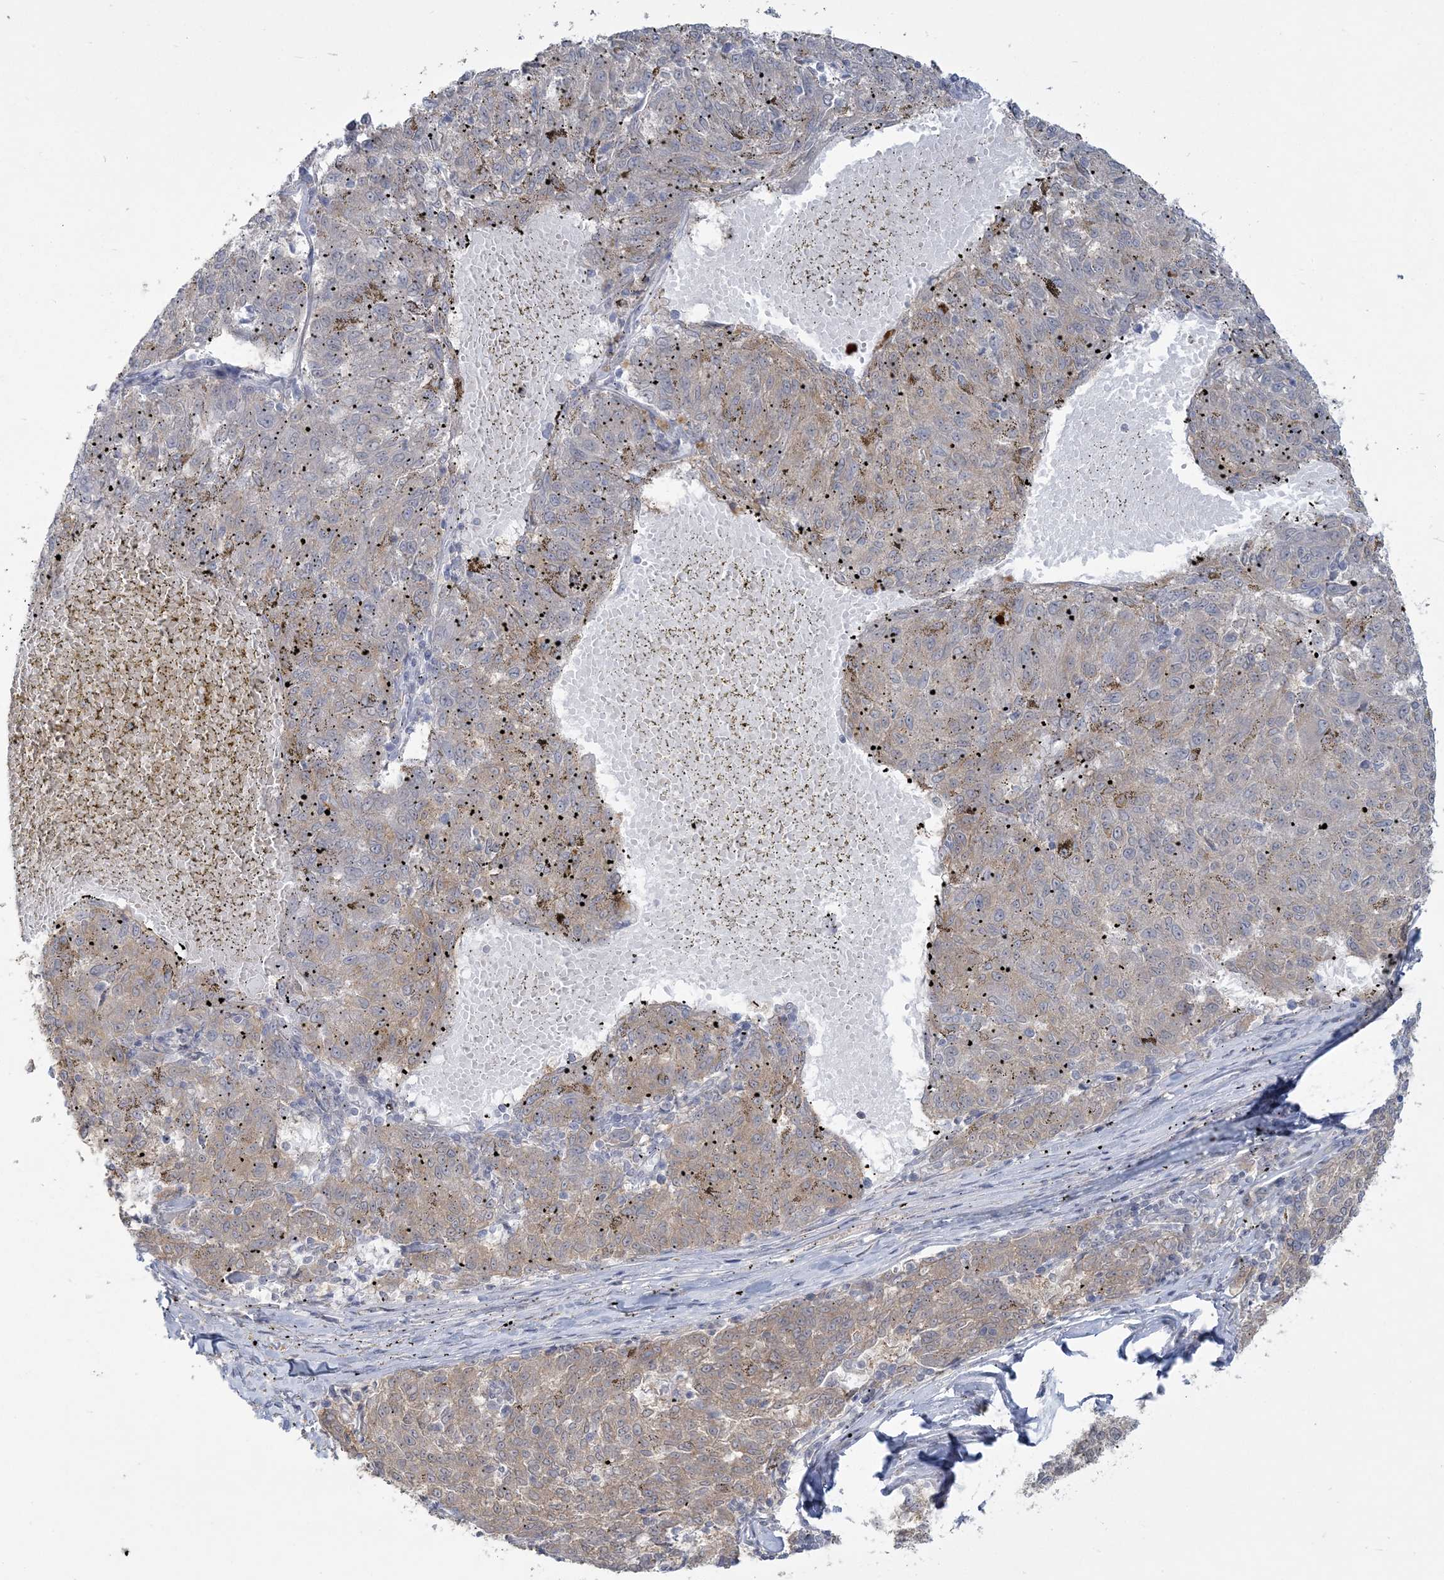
{"staining": {"intensity": "weak", "quantity": "<25%", "location": "cytoplasmic/membranous"}, "tissue": "melanoma", "cell_type": "Tumor cells", "image_type": "cancer", "snomed": [{"axis": "morphology", "description": "Malignant melanoma, NOS"}, {"axis": "topography", "description": "Skin"}], "caption": "DAB (3,3'-diaminobenzidine) immunohistochemical staining of malignant melanoma exhibits no significant staining in tumor cells. (DAB immunohistochemistry, high magnification).", "gene": "ANKS1A", "patient": {"sex": "female", "age": 72}}